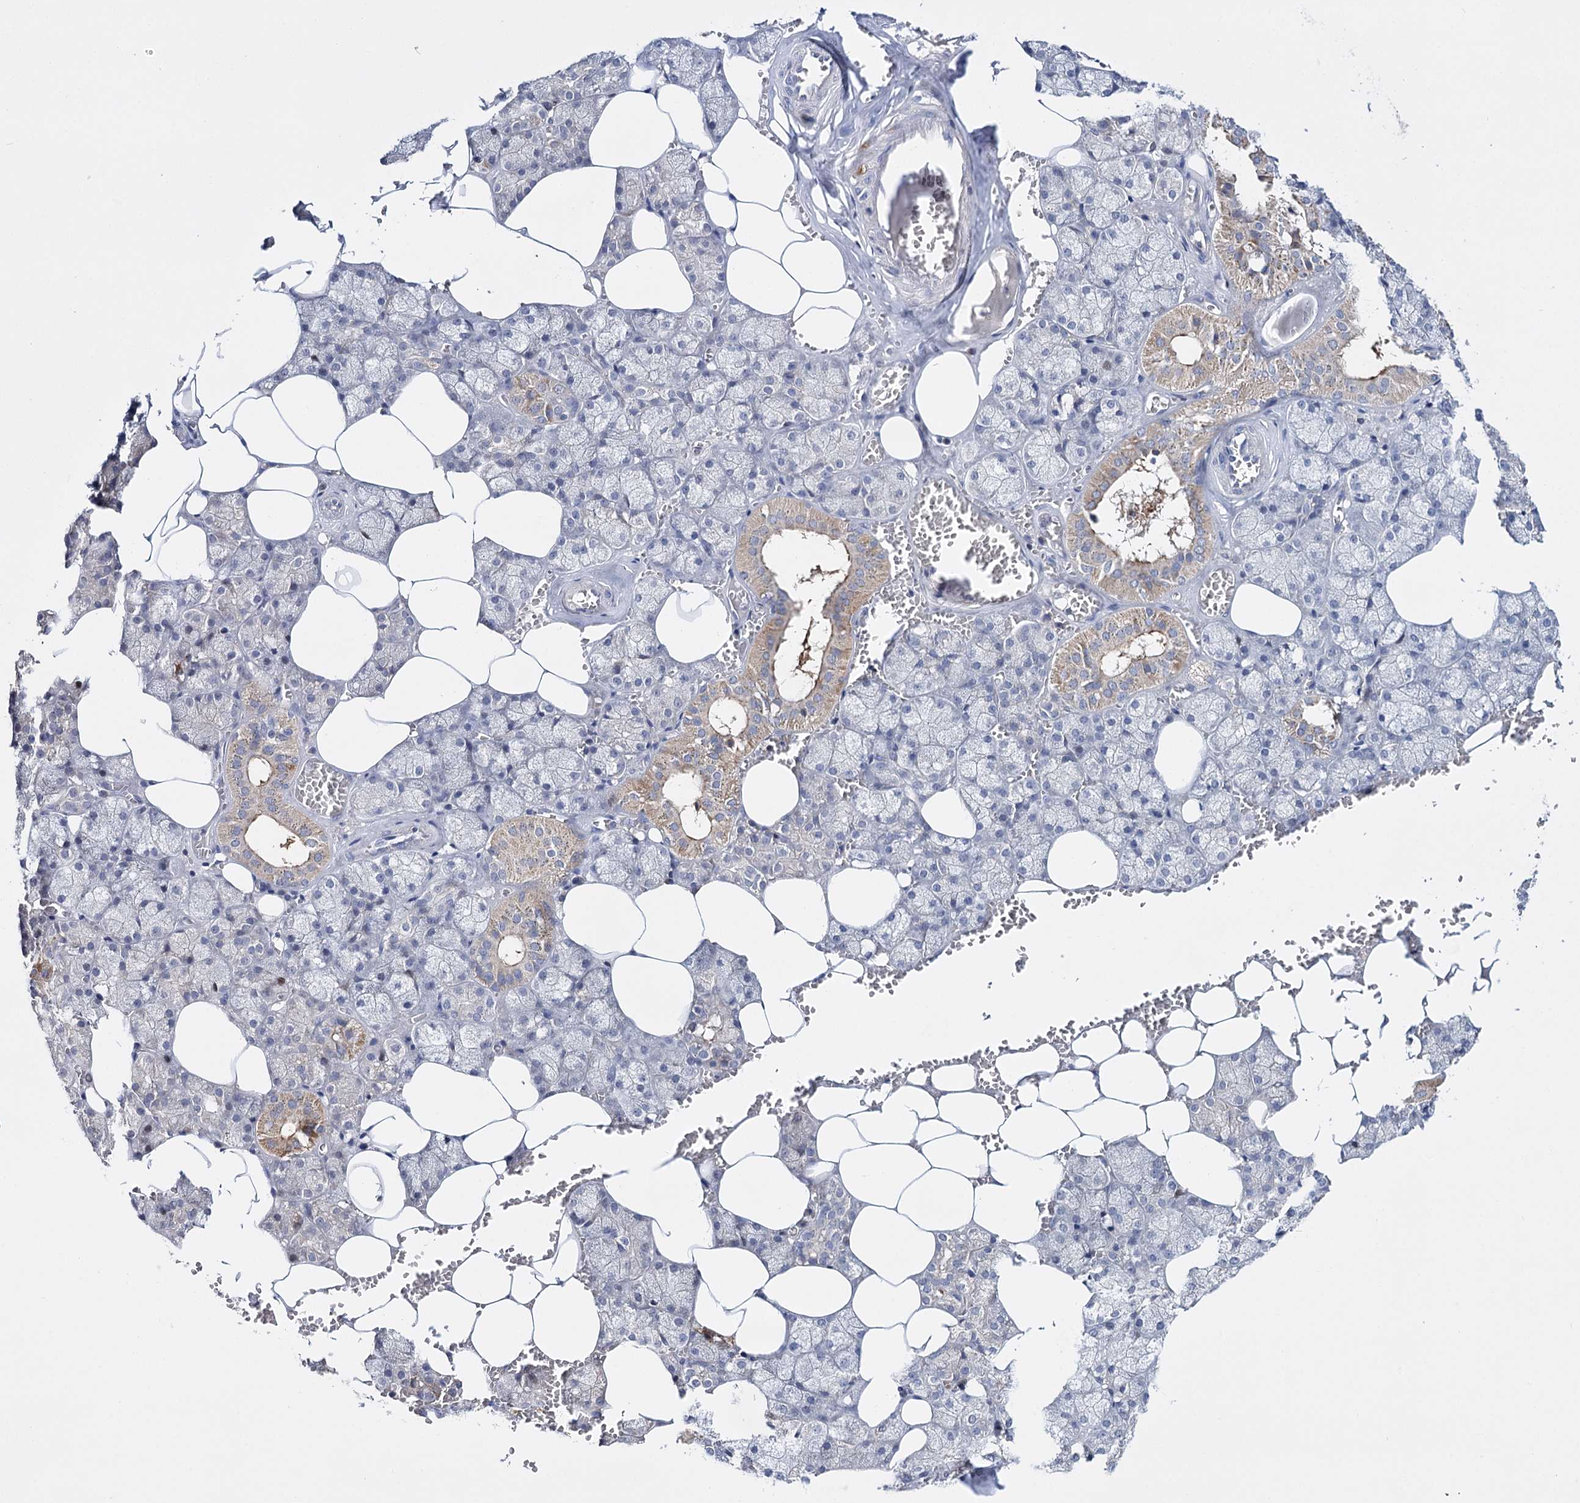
{"staining": {"intensity": "moderate", "quantity": "<25%", "location": "cytoplasmic/membranous"}, "tissue": "salivary gland", "cell_type": "Glandular cells", "image_type": "normal", "snomed": [{"axis": "morphology", "description": "Normal tissue, NOS"}, {"axis": "topography", "description": "Salivary gland"}], "caption": "Immunohistochemical staining of normal human salivary gland demonstrates low levels of moderate cytoplasmic/membranous expression in approximately <25% of glandular cells. The staining is performed using DAB (3,3'-diaminobenzidine) brown chromogen to label protein expression. The nuclei are counter-stained blue using hematoxylin.", "gene": "CFAP46", "patient": {"sex": "male", "age": 62}}